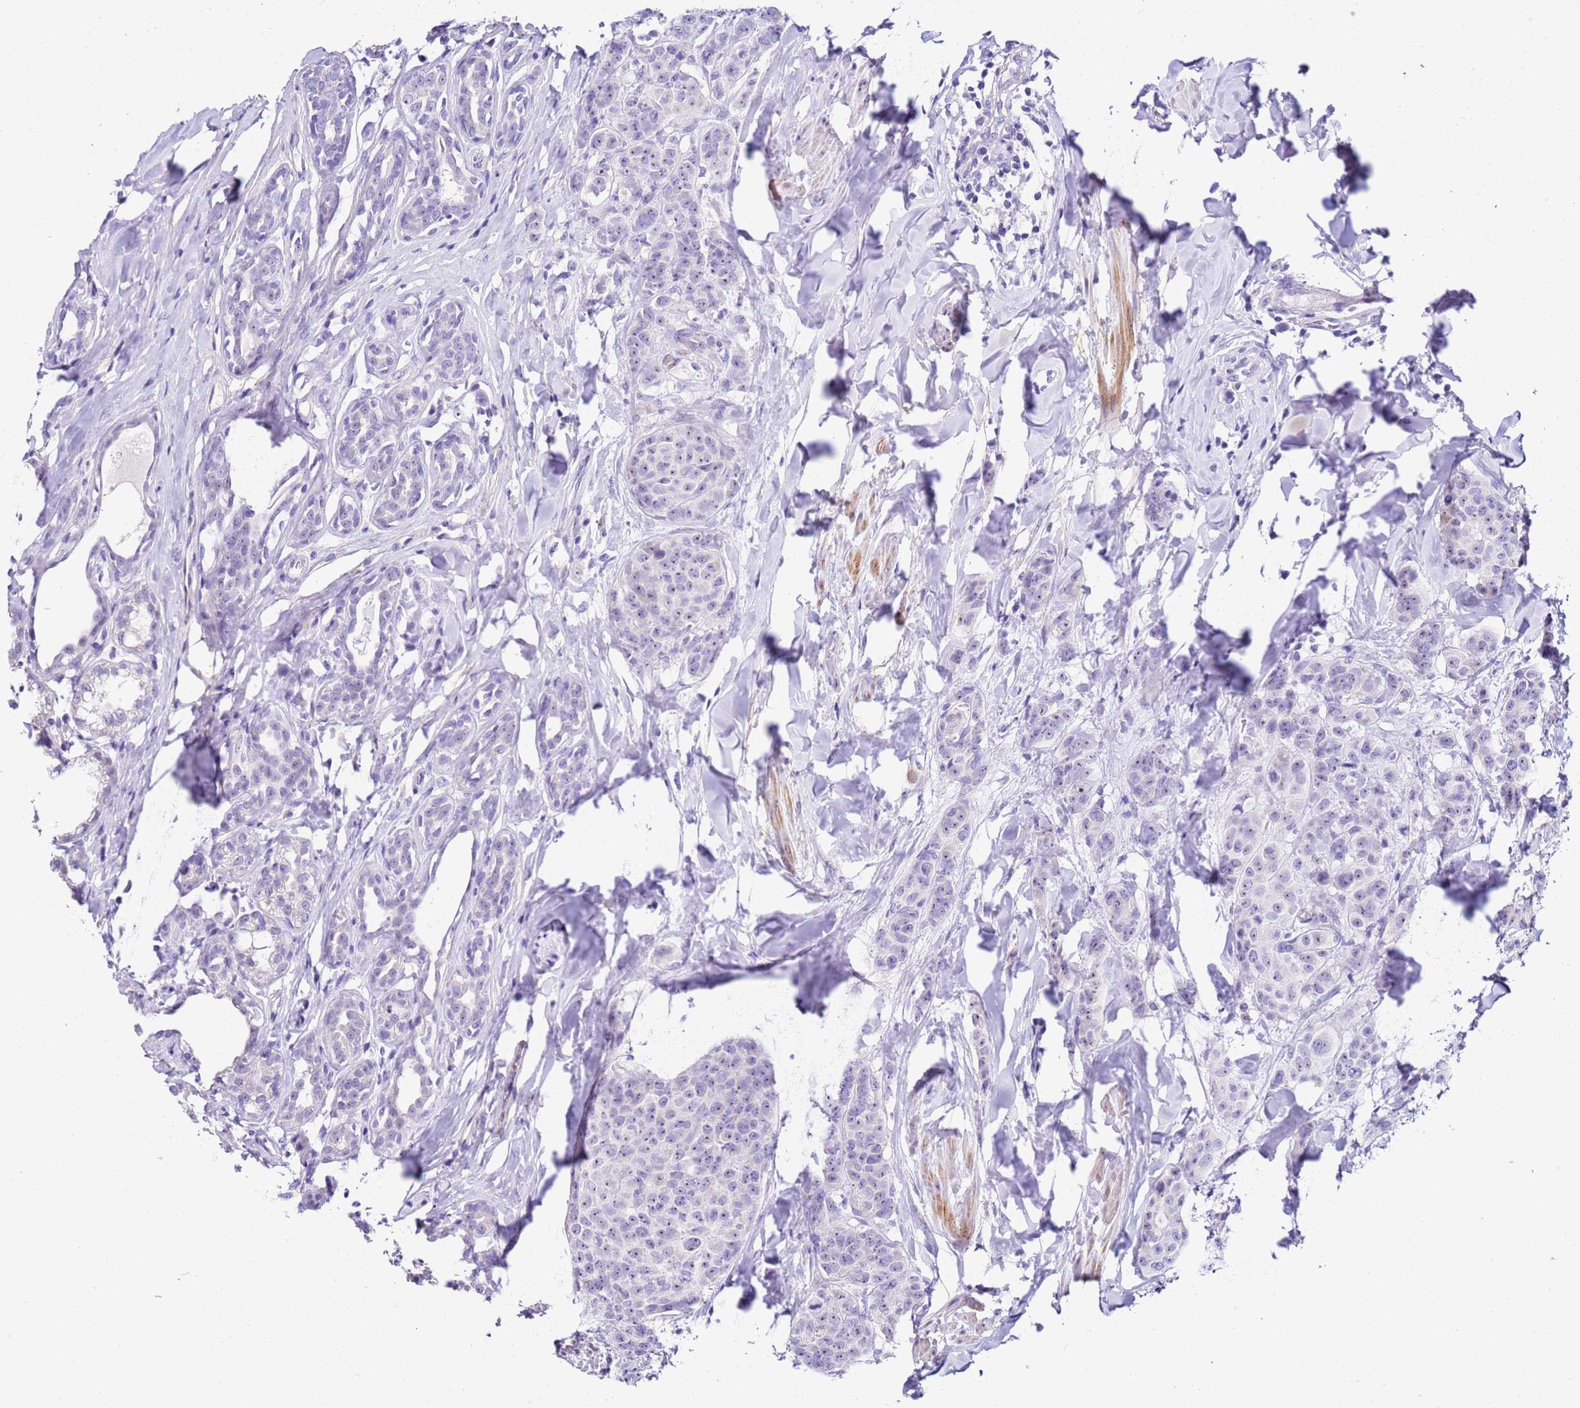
{"staining": {"intensity": "negative", "quantity": "none", "location": "none"}, "tissue": "breast cancer", "cell_type": "Tumor cells", "image_type": "cancer", "snomed": [{"axis": "morphology", "description": "Duct carcinoma"}, {"axis": "topography", "description": "Breast"}], "caption": "This is an immunohistochemistry image of human breast cancer (intraductal carcinoma). There is no positivity in tumor cells.", "gene": "HGD", "patient": {"sex": "female", "age": 40}}